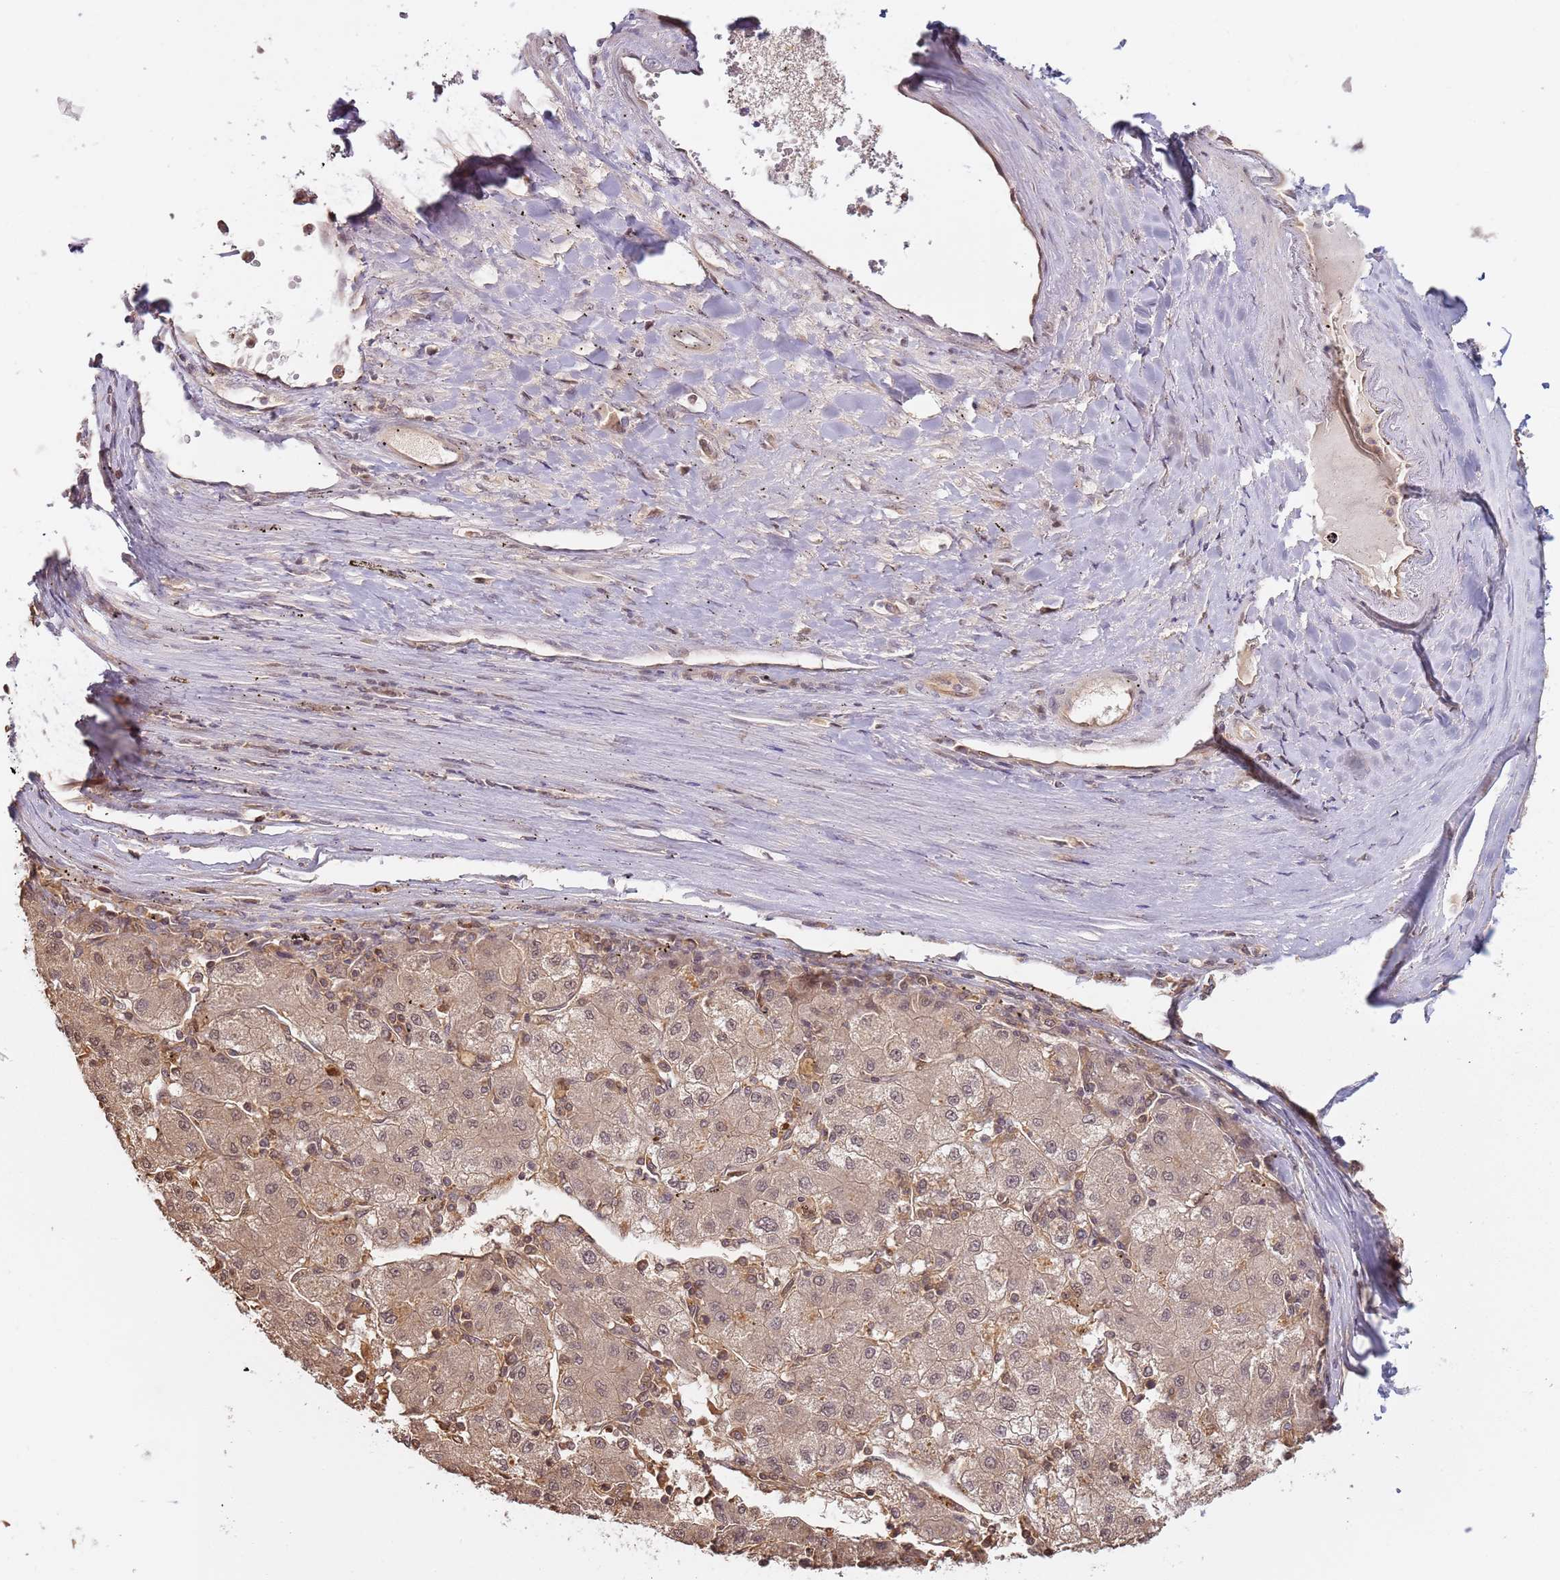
{"staining": {"intensity": "weak", "quantity": ">75%", "location": "cytoplasmic/membranous,nuclear"}, "tissue": "liver cancer", "cell_type": "Tumor cells", "image_type": "cancer", "snomed": [{"axis": "morphology", "description": "Carcinoma, Hepatocellular, NOS"}, {"axis": "topography", "description": "Liver"}], "caption": "Liver cancer (hepatocellular carcinoma) stained with DAB immunohistochemistry displays low levels of weak cytoplasmic/membranous and nuclear staining in about >75% of tumor cells.", "gene": "GSTO2", "patient": {"sex": "male", "age": 72}}